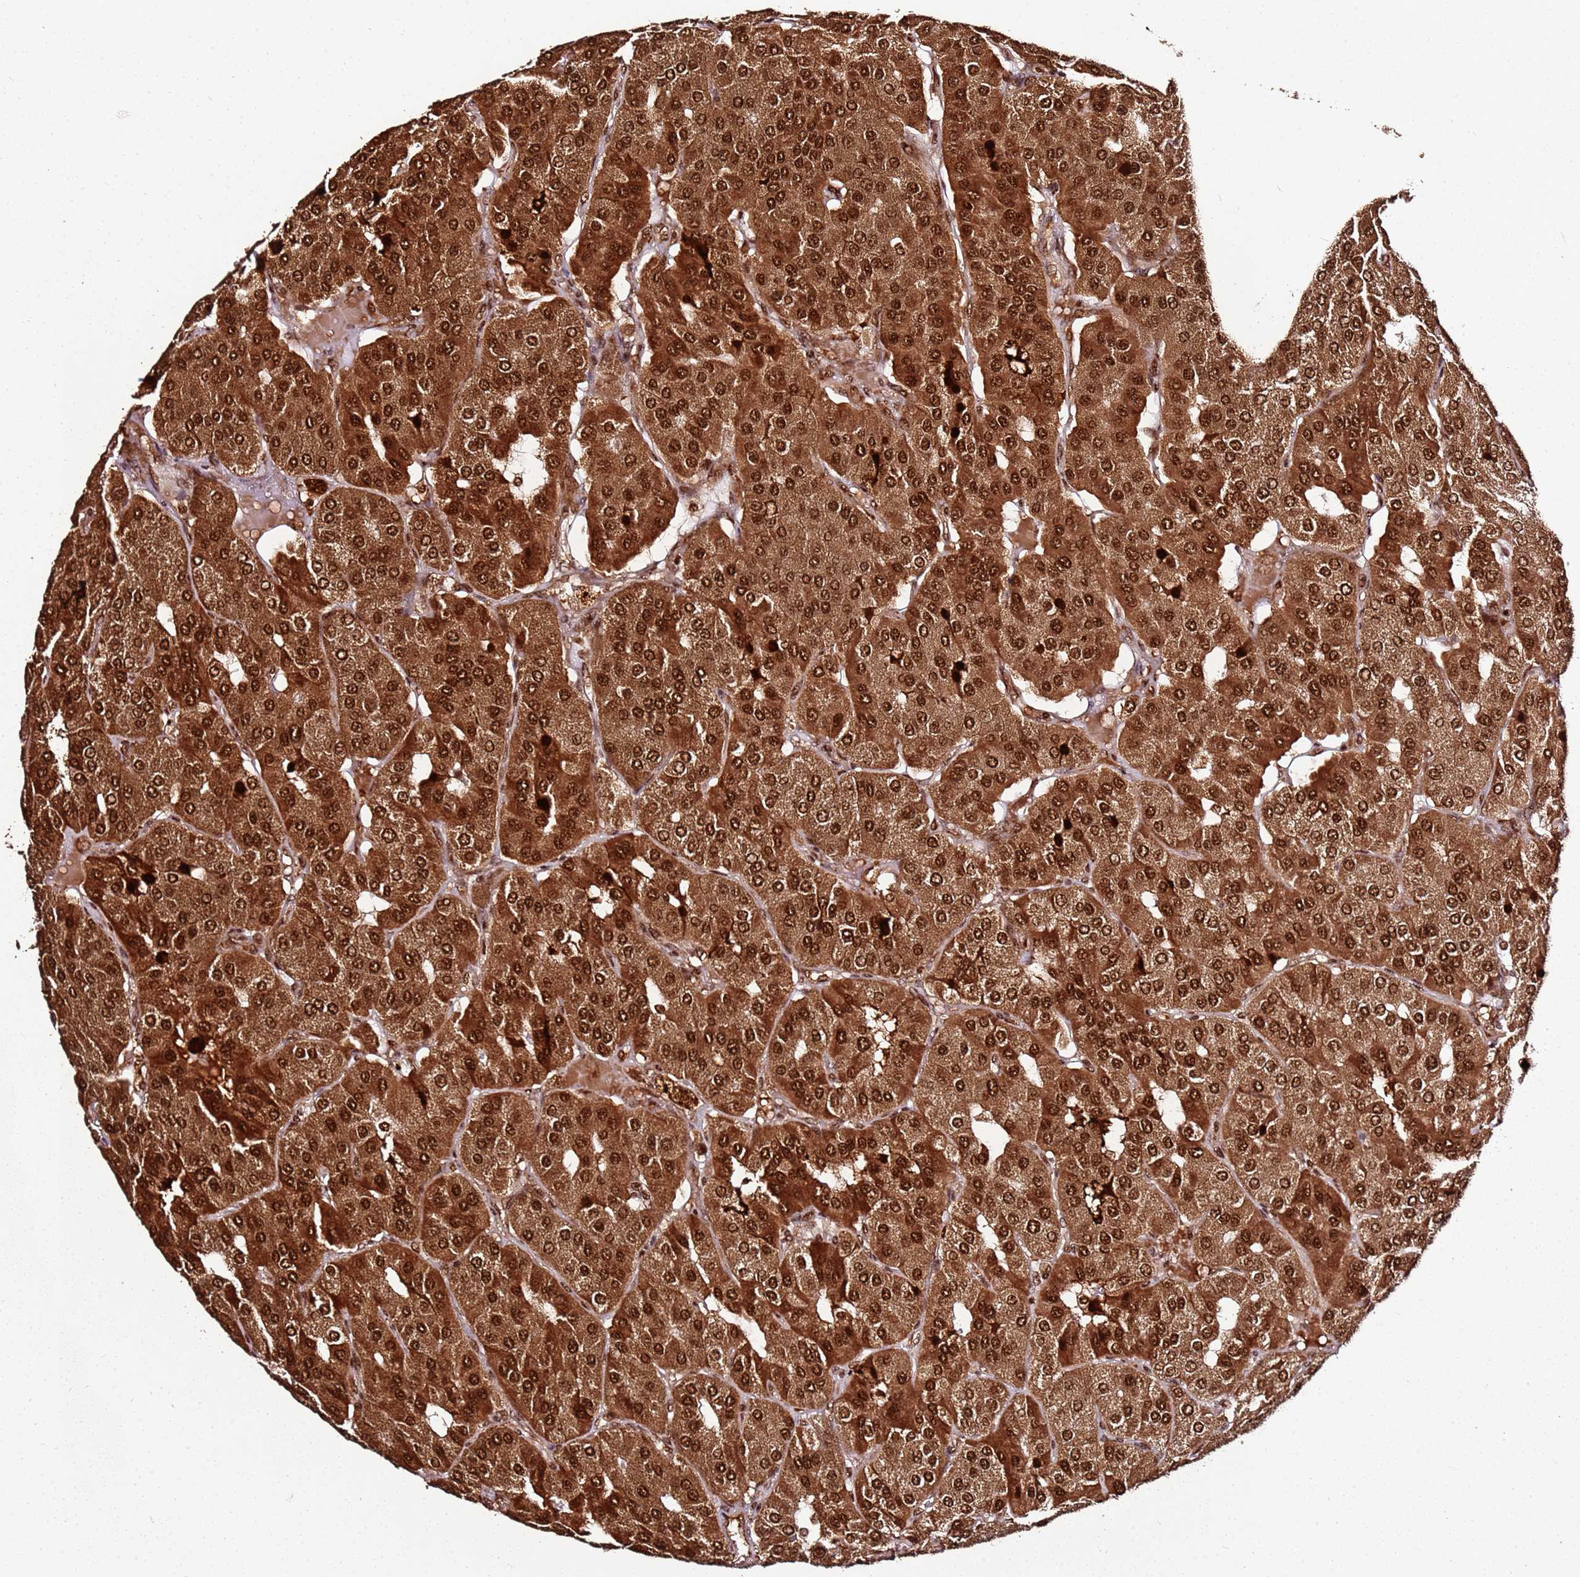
{"staining": {"intensity": "strong", "quantity": ">75%", "location": "cytoplasmic/membranous,nuclear"}, "tissue": "parathyroid gland", "cell_type": "Glandular cells", "image_type": "normal", "snomed": [{"axis": "morphology", "description": "Normal tissue, NOS"}, {"axis": "morphology", "description": "Adenoma, NOS"}, {"axis": "topography", "description": "Parathyroid gland"}], "caption": "Brown immunohistochemical staining in unremarkable human parathyroid gland reveals strong cytoplasmic/membranous,nuclear staining in approximately >75% of glandular cells.", "gene": "XRN2", "patient": {"sex": "female", "age": 86}}